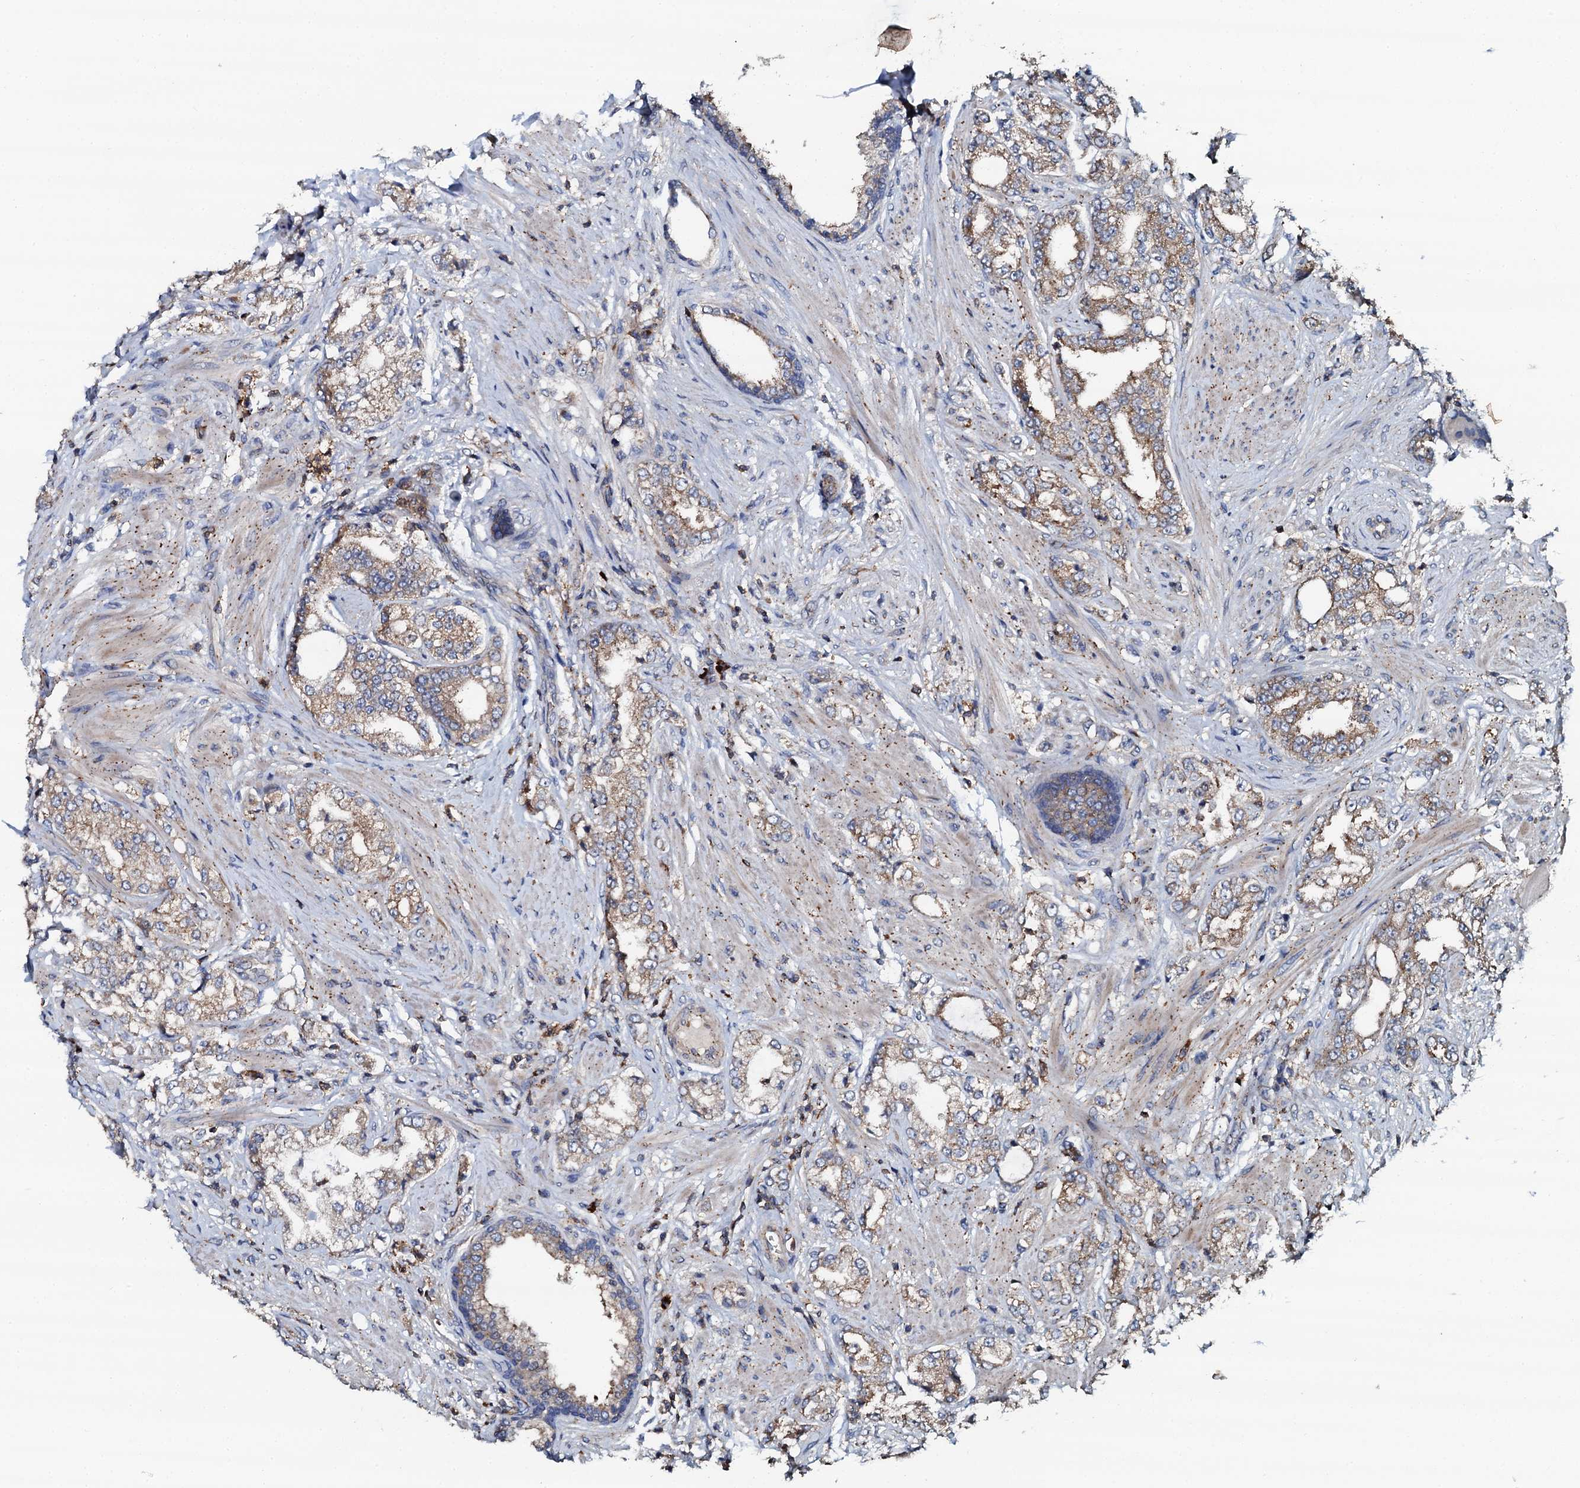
{"staining": {"intensity": "moderate", "quantity": "25%-75%", "location": "cytoplasmic/membranous"}, "tissue": "prostate cancer", "cell_type": "Tumor cells", "image_type": "cancer", "snomed": [{"axis": "morphology", "description": "Adenocarcinoma, High grade"}, {"axis": "topography", "description": "Prostate"}], "caption": "Brown immunohistochemical staining in human prostate cancer demonstrates moderate cytoplasmic/membranous positivity in about 25%-75% of tumor cells.", "gene": "GRK2", "patient": {"sex": "male", "age": 64}}